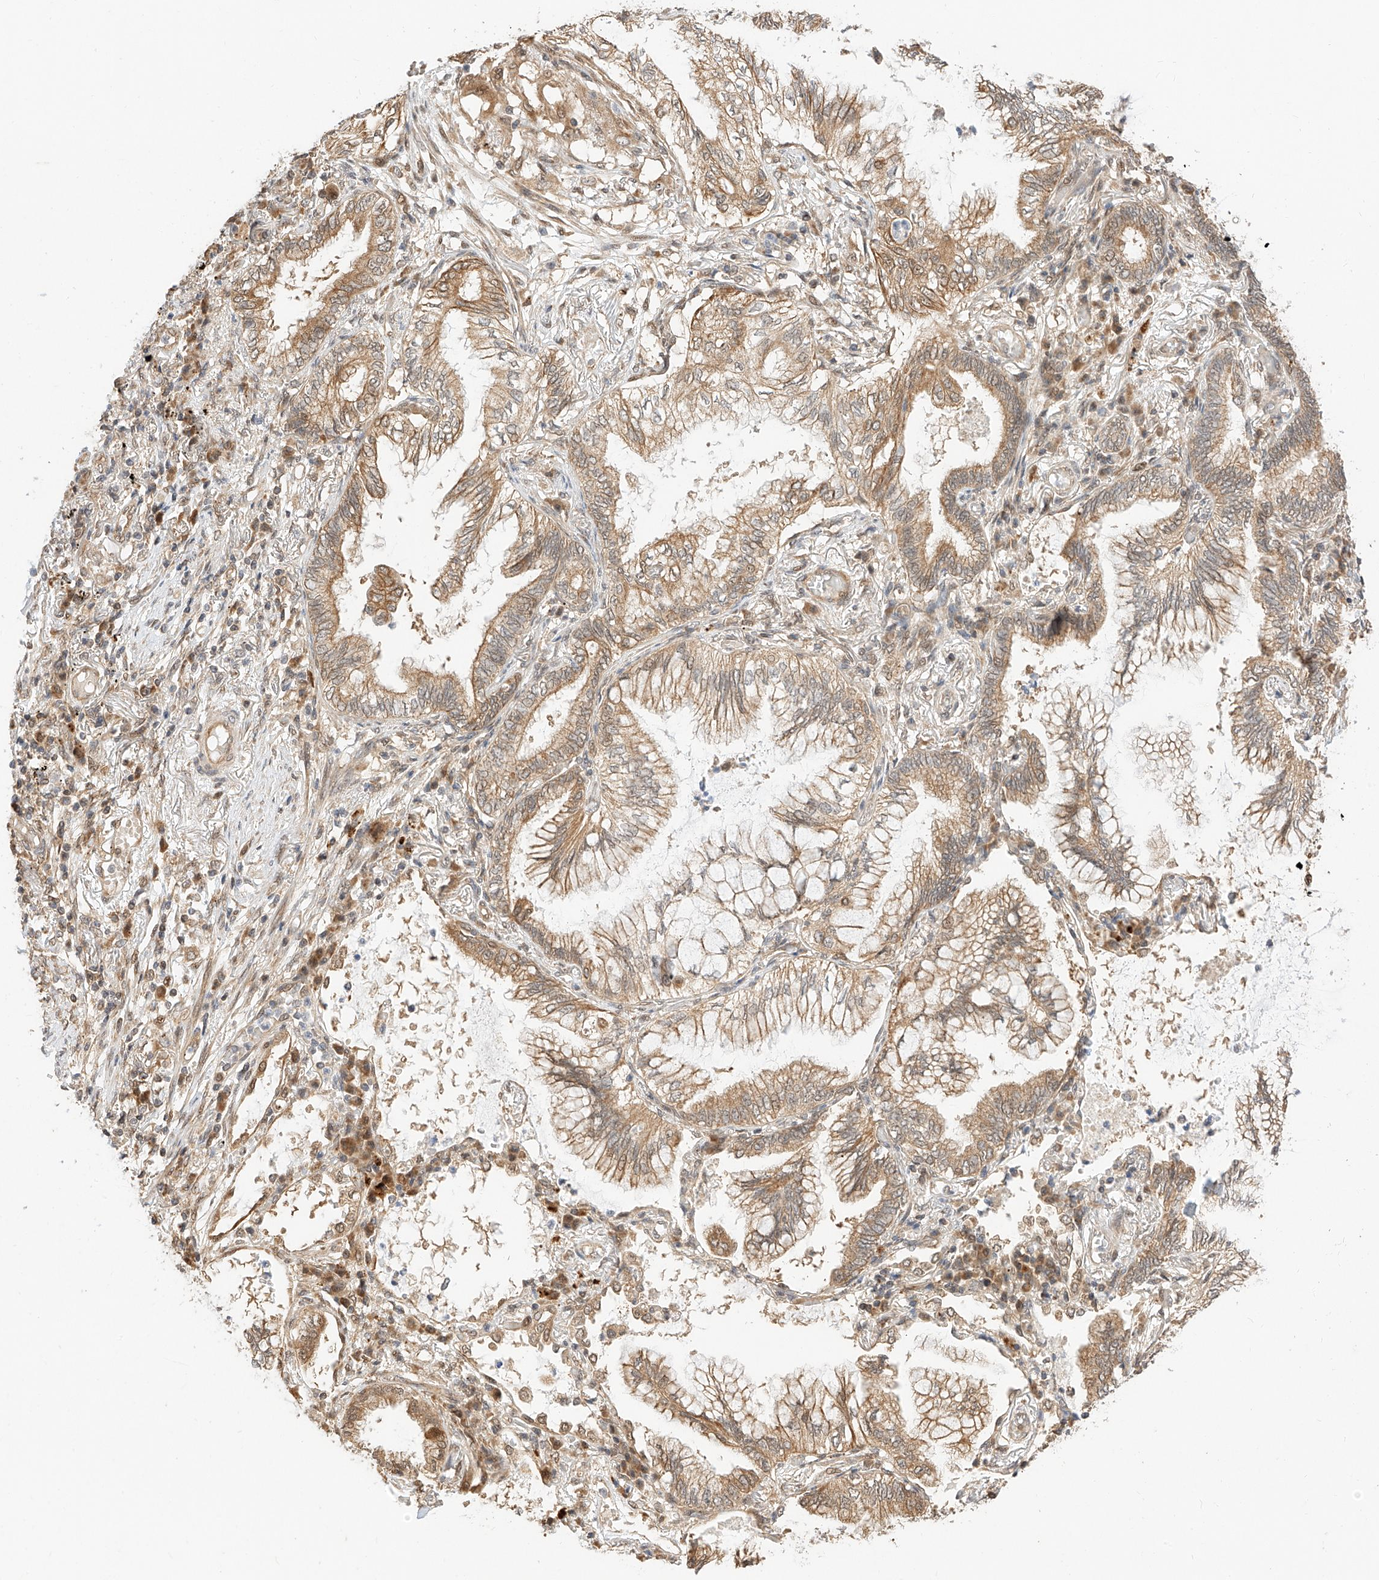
{"staining": {"intensity": "moderate", "quantity": ">75%", "location": "cytoplasmic/membranous"}, "tissue": "lung cancer", "cell_type": "Tumor cells", "image_type": "cancer", "snomed": [{"axis": "morphology", "description": "Adenocarcinoma, NOS"}, {"axis": "topography", "description": "Lung"}], "caption": "A medium amount of moderate cytoplasmic/membranous staining is appreciated in approximately >75% of tumor cells in lung cancer tissue.", "gene": "EIF4H", "patient": {"sex": "female", "age": 70}}